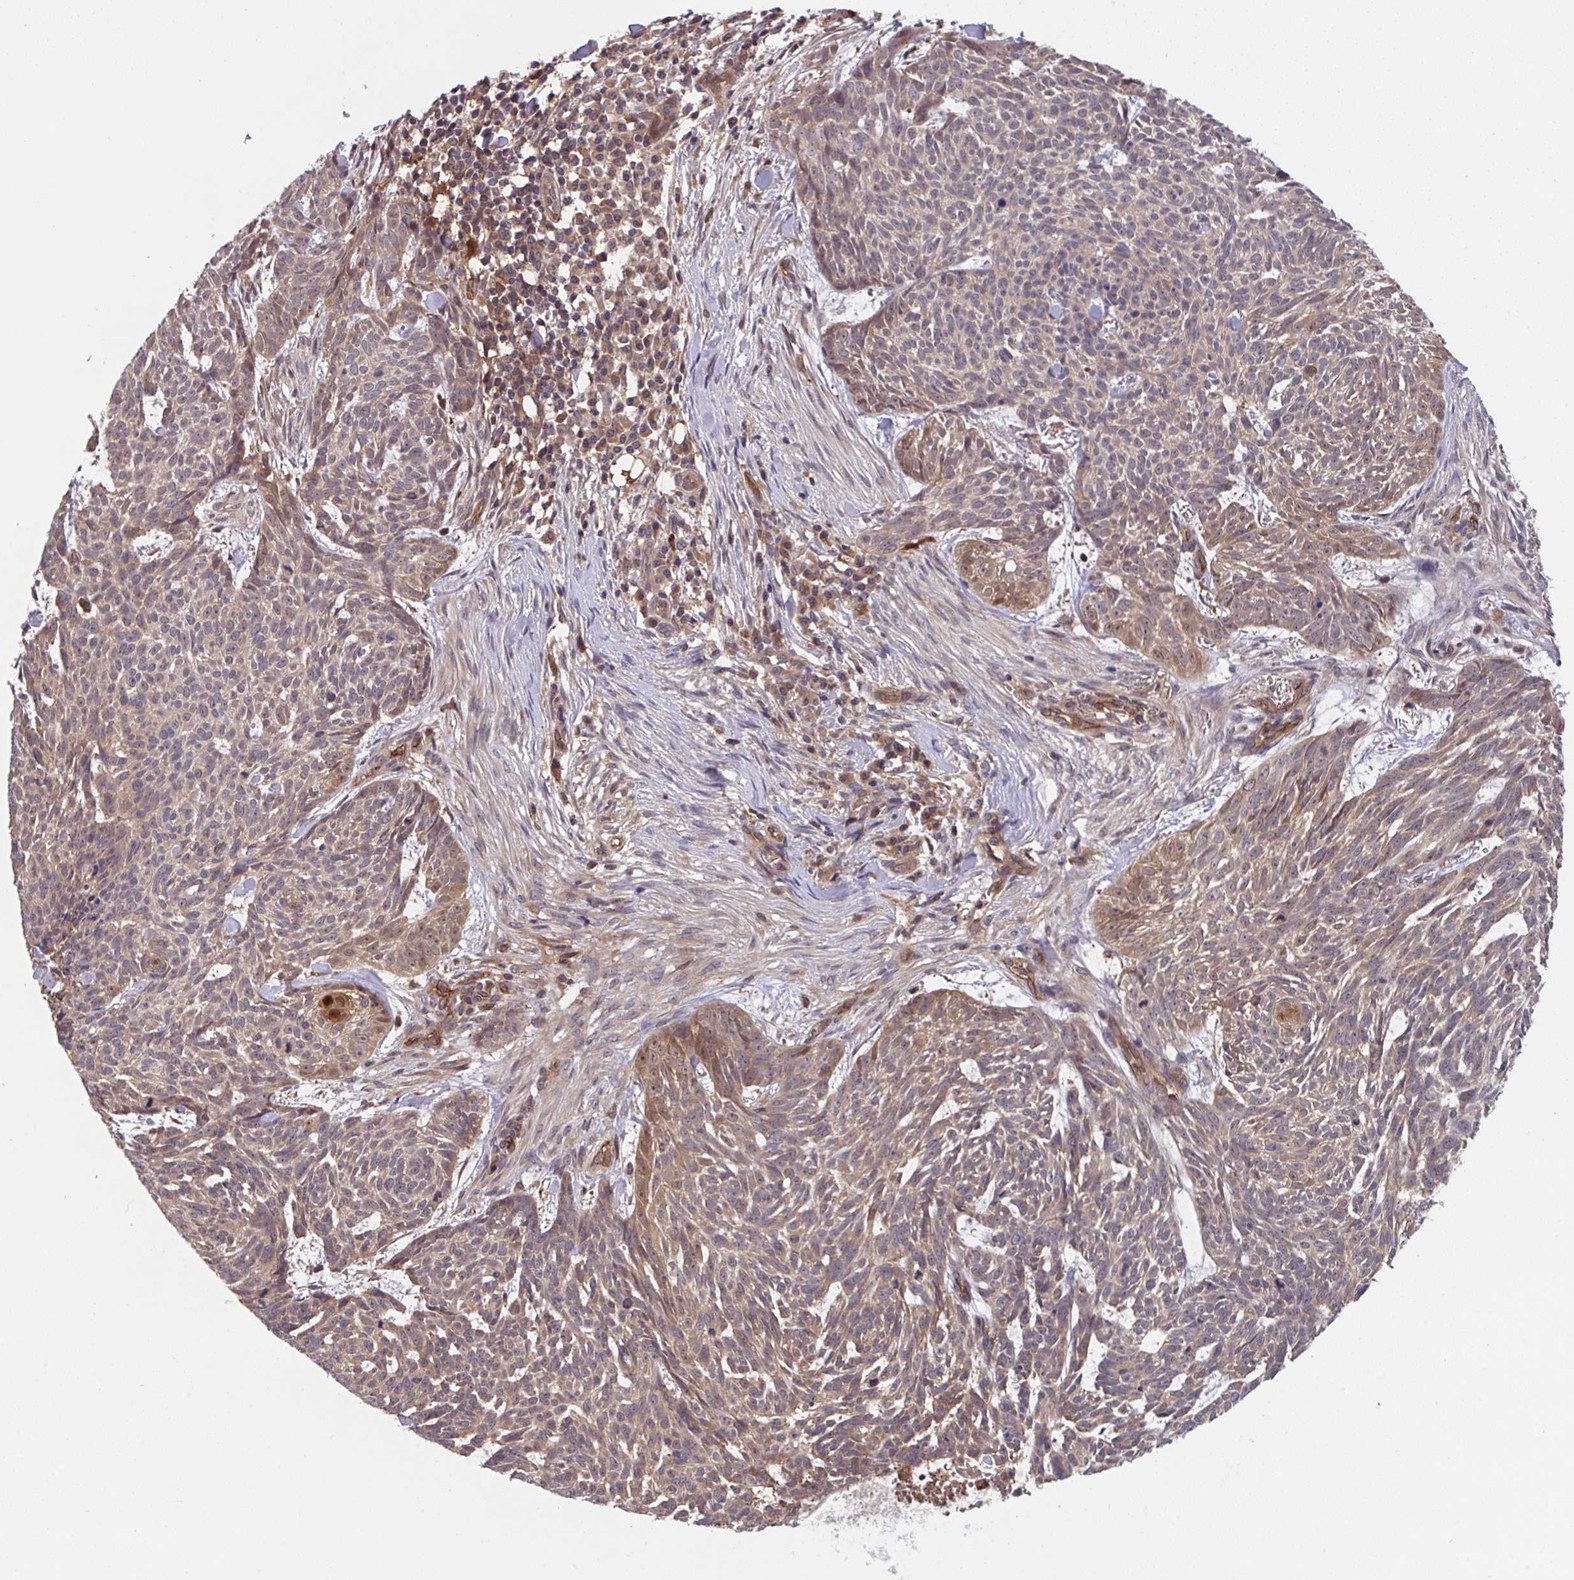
{"staining": {"intensity": "weak", "quantity": "25%-75%", "location": "cytoplasmic/membranous"}, "tissue": "skin cancer", "cell_type": "Tumor cells", "image_type": "cancer", "snomed": [{"axis": "morphology", "description": "Basal cell carcinoma"}, {"axis": "topography", "description": "Skin"}], "caption": "IHC histopathology image of neoplastic tissue: skin cancer (basal cell carcinoma) stained using immunohistochemistry shows low levels of weak protein expression localized specifically in the cytoplasmic/membranous of tumor cells, appearing as a cytoplasmic/membranous brown color.", "gene": "TIGAR", "patient": {"sex": "female", "age": 93}}